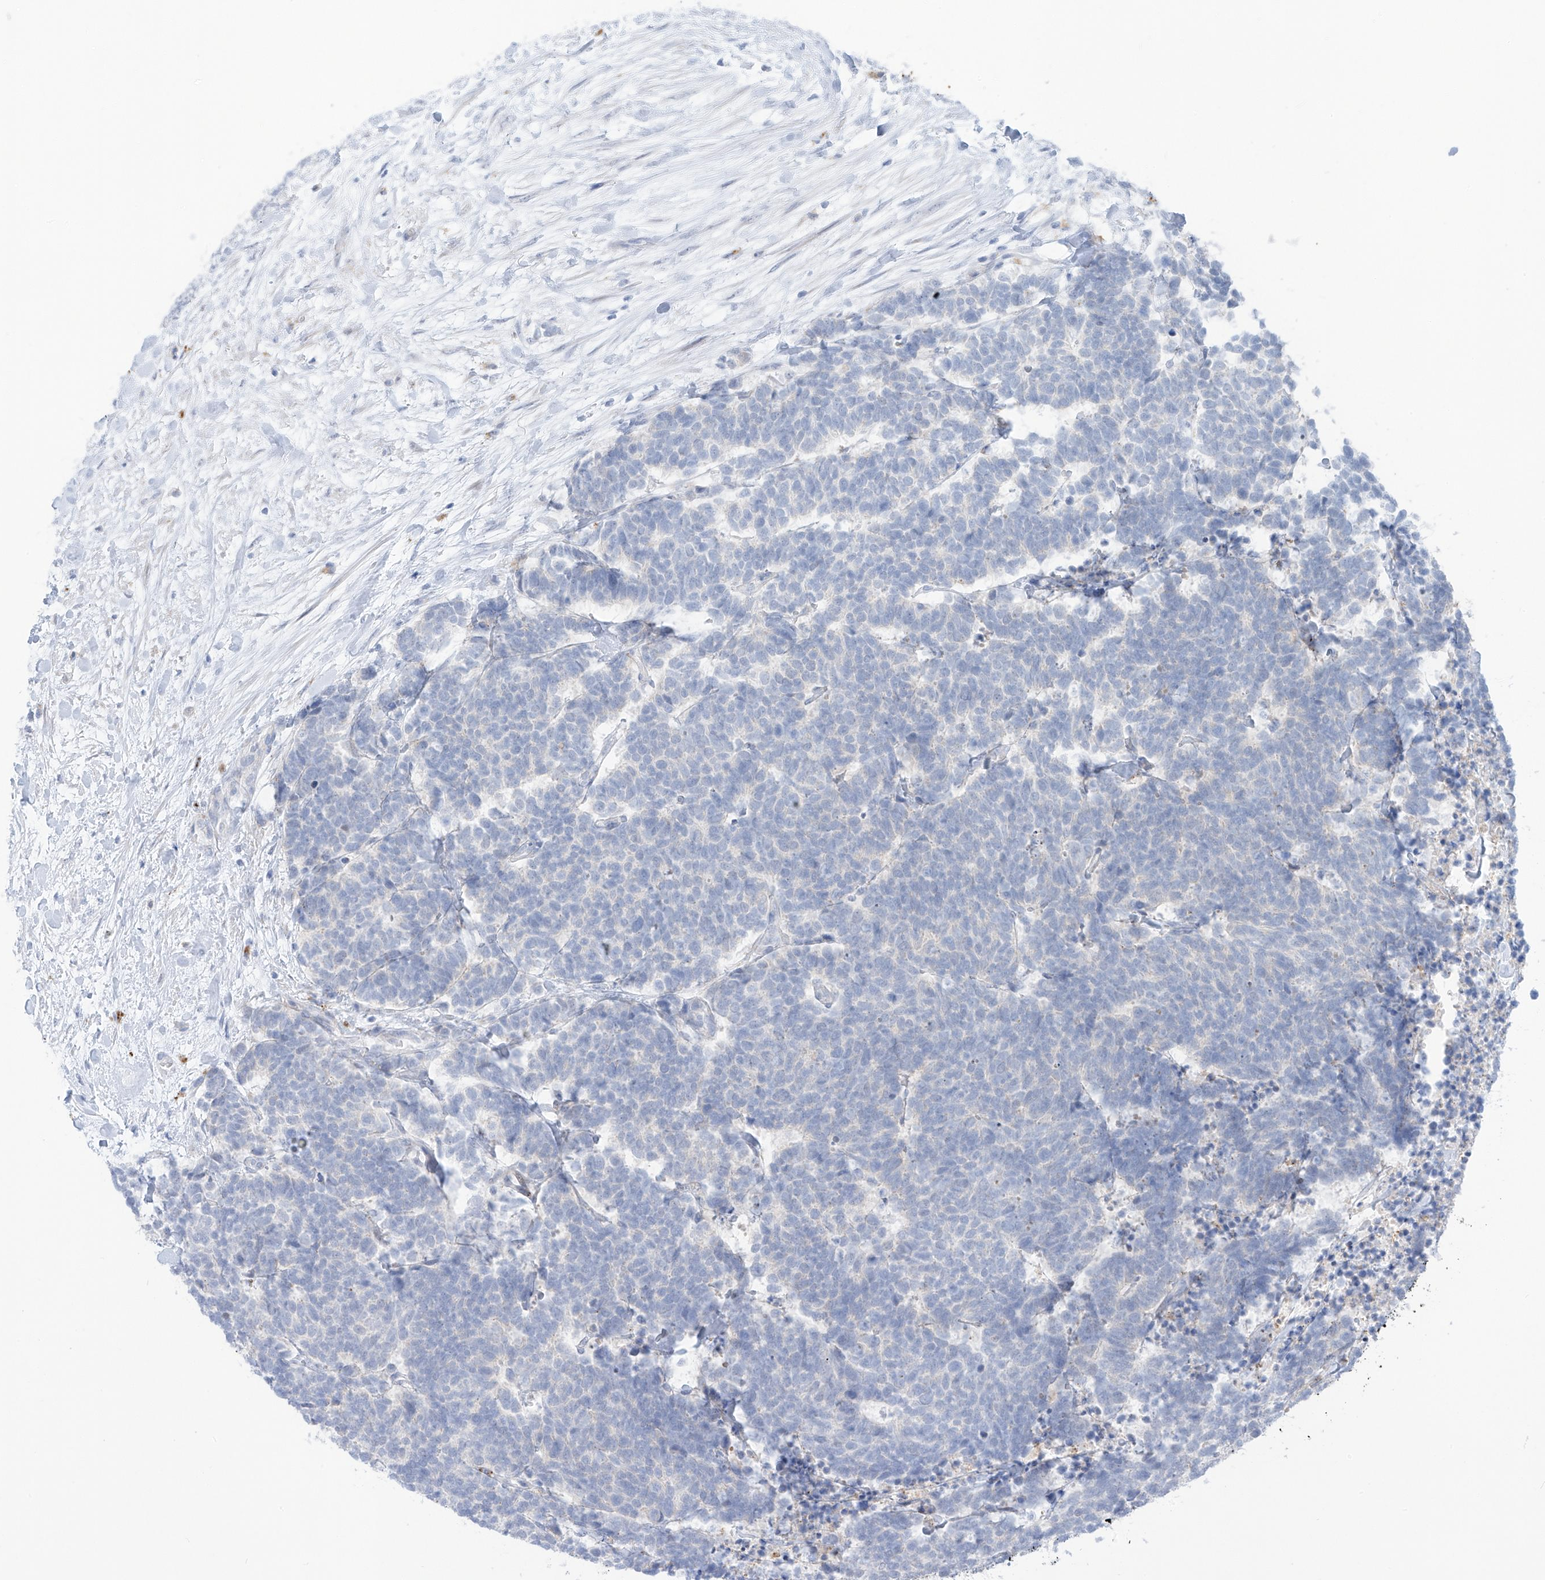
{"staining": {"intensity": "negative", "quantity": "none", "location": "none"}, "tissue": "carcinoid", "cell_type": "Tumor cells", "image_type": "cancer", "snomed": [{"axis": "morphology", "description": "Carcinoma, NOS"}, {"axis": "morphology", "description": "Carcinoid, malignant, NOS"}, {"axis": "topography", "description": "Urinary bladder"}], "caption": "Immunohistochemistry (IHC) of carcinoma shows no positivity in tumor cells. (Brightfield microscopy of DAB (3,3'-diaminobenzidine) IHC at high magnification).", "gene": "PSPH", "patient": {"sex": "male", "age": 57}}